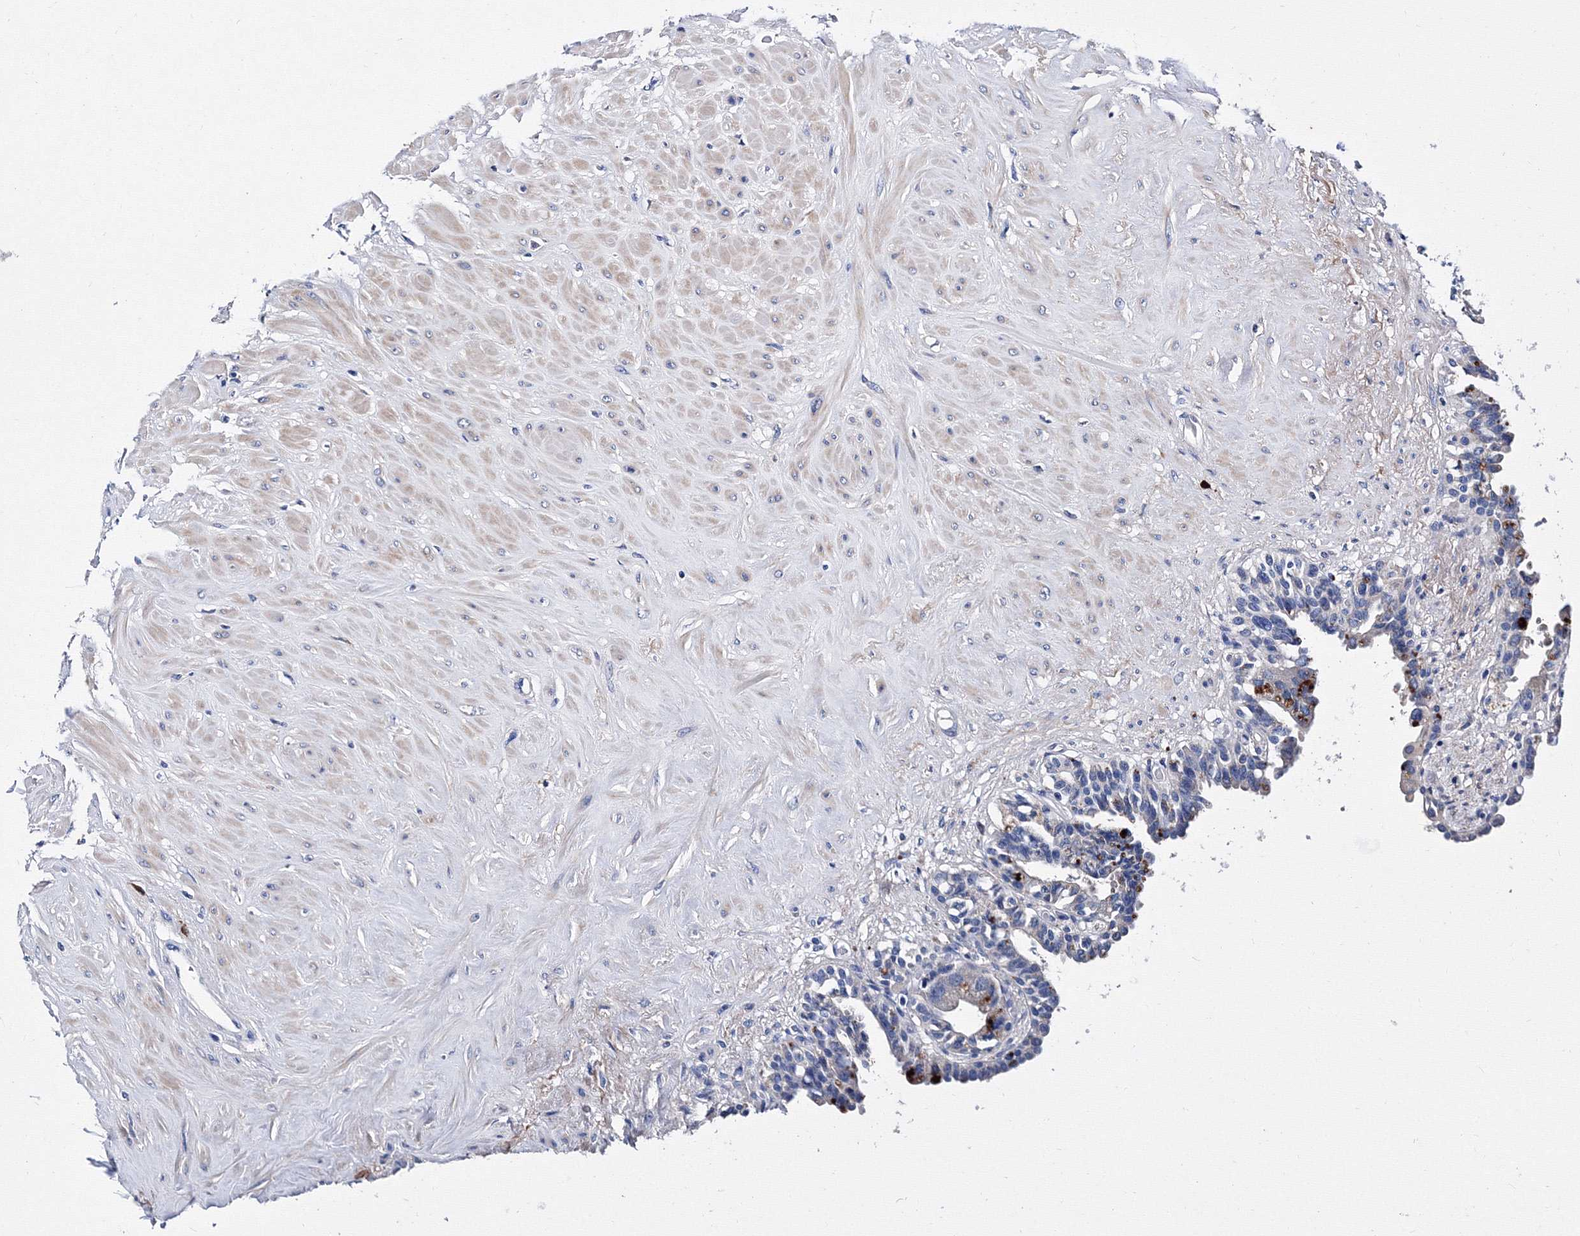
{"staining": {"intensity": "negative", "quantity": "none", "location": "none"}, "tissue": "seminal vesicle", "cell_type": "Glandular cells", "image_type": "normal", "snomed": [{"axis": "morphology", "description": "Normal tissue, NOS"}, {"axis": "topography", "description": "Seminal veicle"}], "caption": "An immunohistochemistry (IHC) photomicrograph of benign seminal vesicle is shown. There is no staining in glandular cells of seminal vesicle.", "gene": "TRPM2", "patient": {"sex": "male", "age": 63}}